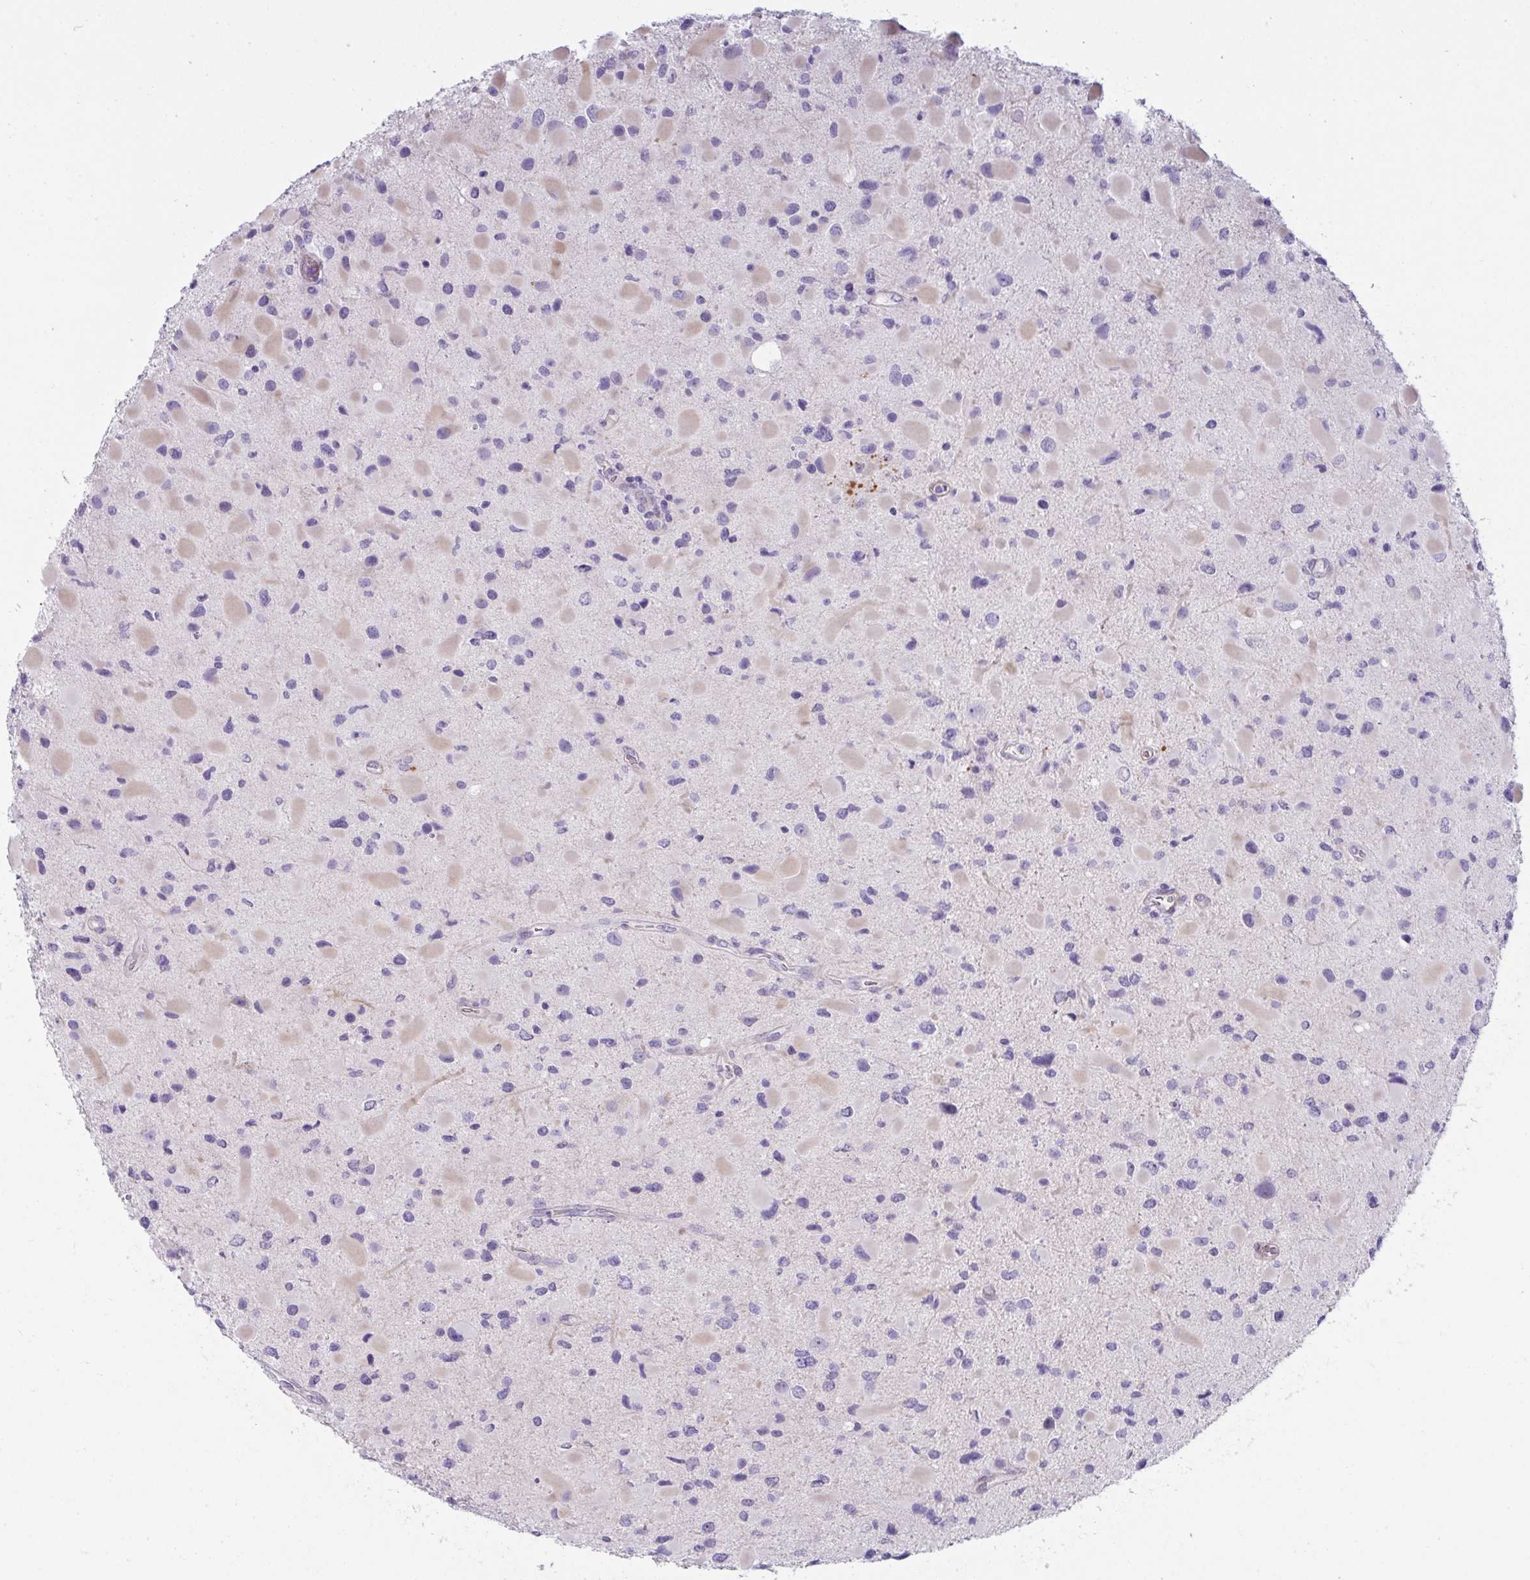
{"staining": {"intensity": "negative", "quantity": "none", "location": "none"}, "tissue": "glioma", "cell_type": "Tumor cells", "image_type": "cancer", "snomed": [{"axis": "morphology", "description": "Glioma, malignant, Low grade"}, {"axis": "topography", "description": "Brain"}], "caption": "DAB immunohistochemical staining of glioma reveals no significant expression in tumor cells. (IHC, brightfield microscopy, high magnification).", "gene": "OR5P3", "patient": {"sex": "female", "age": 32}}